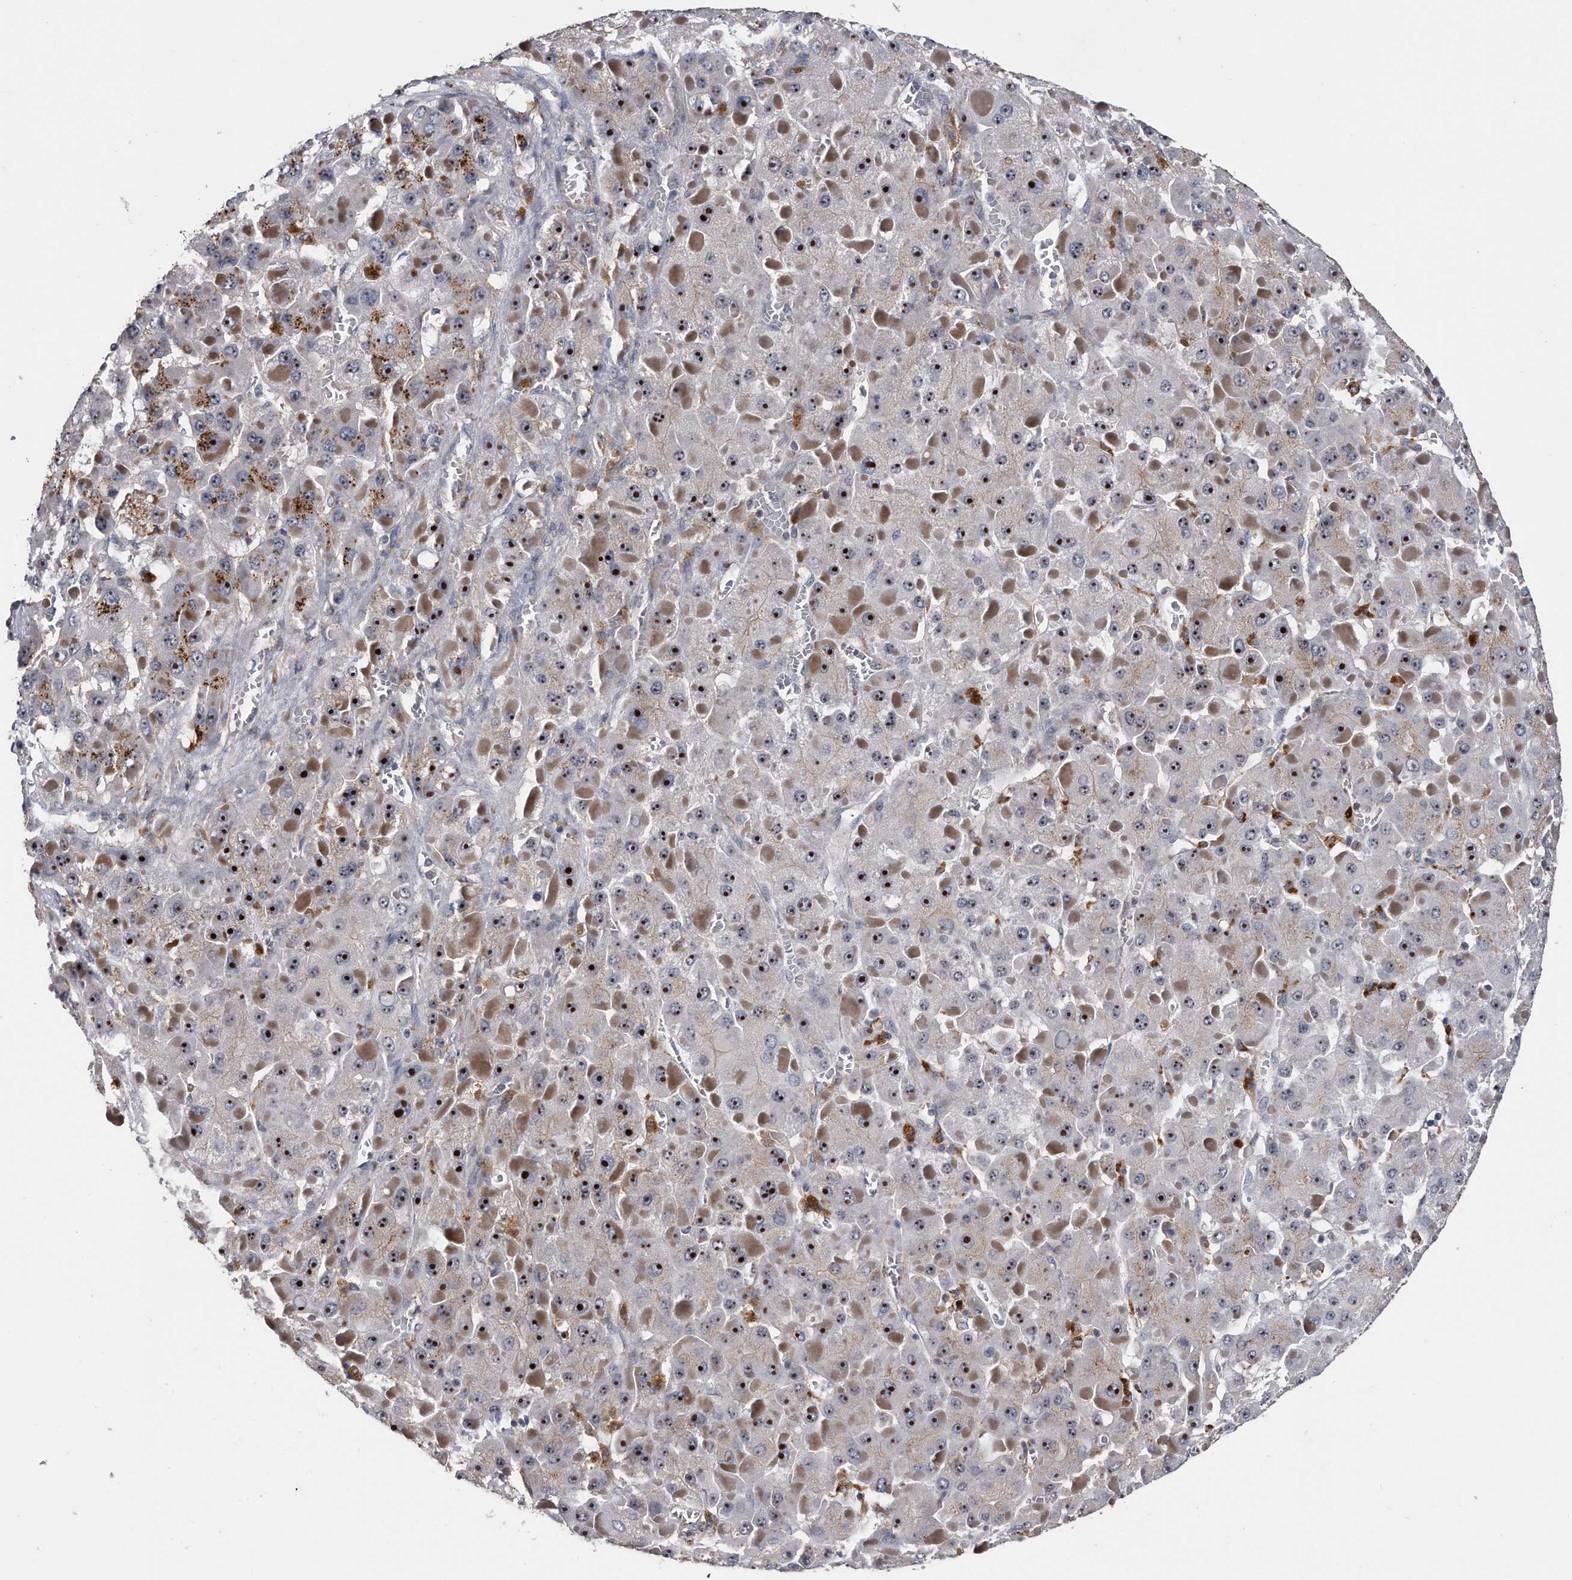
{"staining": {"intensity": "strong", "quantity": "25%-75%", "location": "cytoplasmic/membranous,nuclear"}, "tissue": "liver cancer", "cell_type": "Tumor cells", "image_type": "cancer", "snomed": [{"axis": "morphology", "description": "Carcinoma, Hepatocellular, NOS"}, {"axis": "topography", "description": "Liver"}], "caption": "This photomicrograph displays hepatocellular carcinoma (liver) stained with immunohistochemistry (IHC) to label a protein in brown. The cytoplasmic/membranous and nuclear of tumor cells show strong positivity for the protein. Nuclei are counter-stained blue.", "gene": "KCND3", "patient": {"sex": "female", "age": 73}}